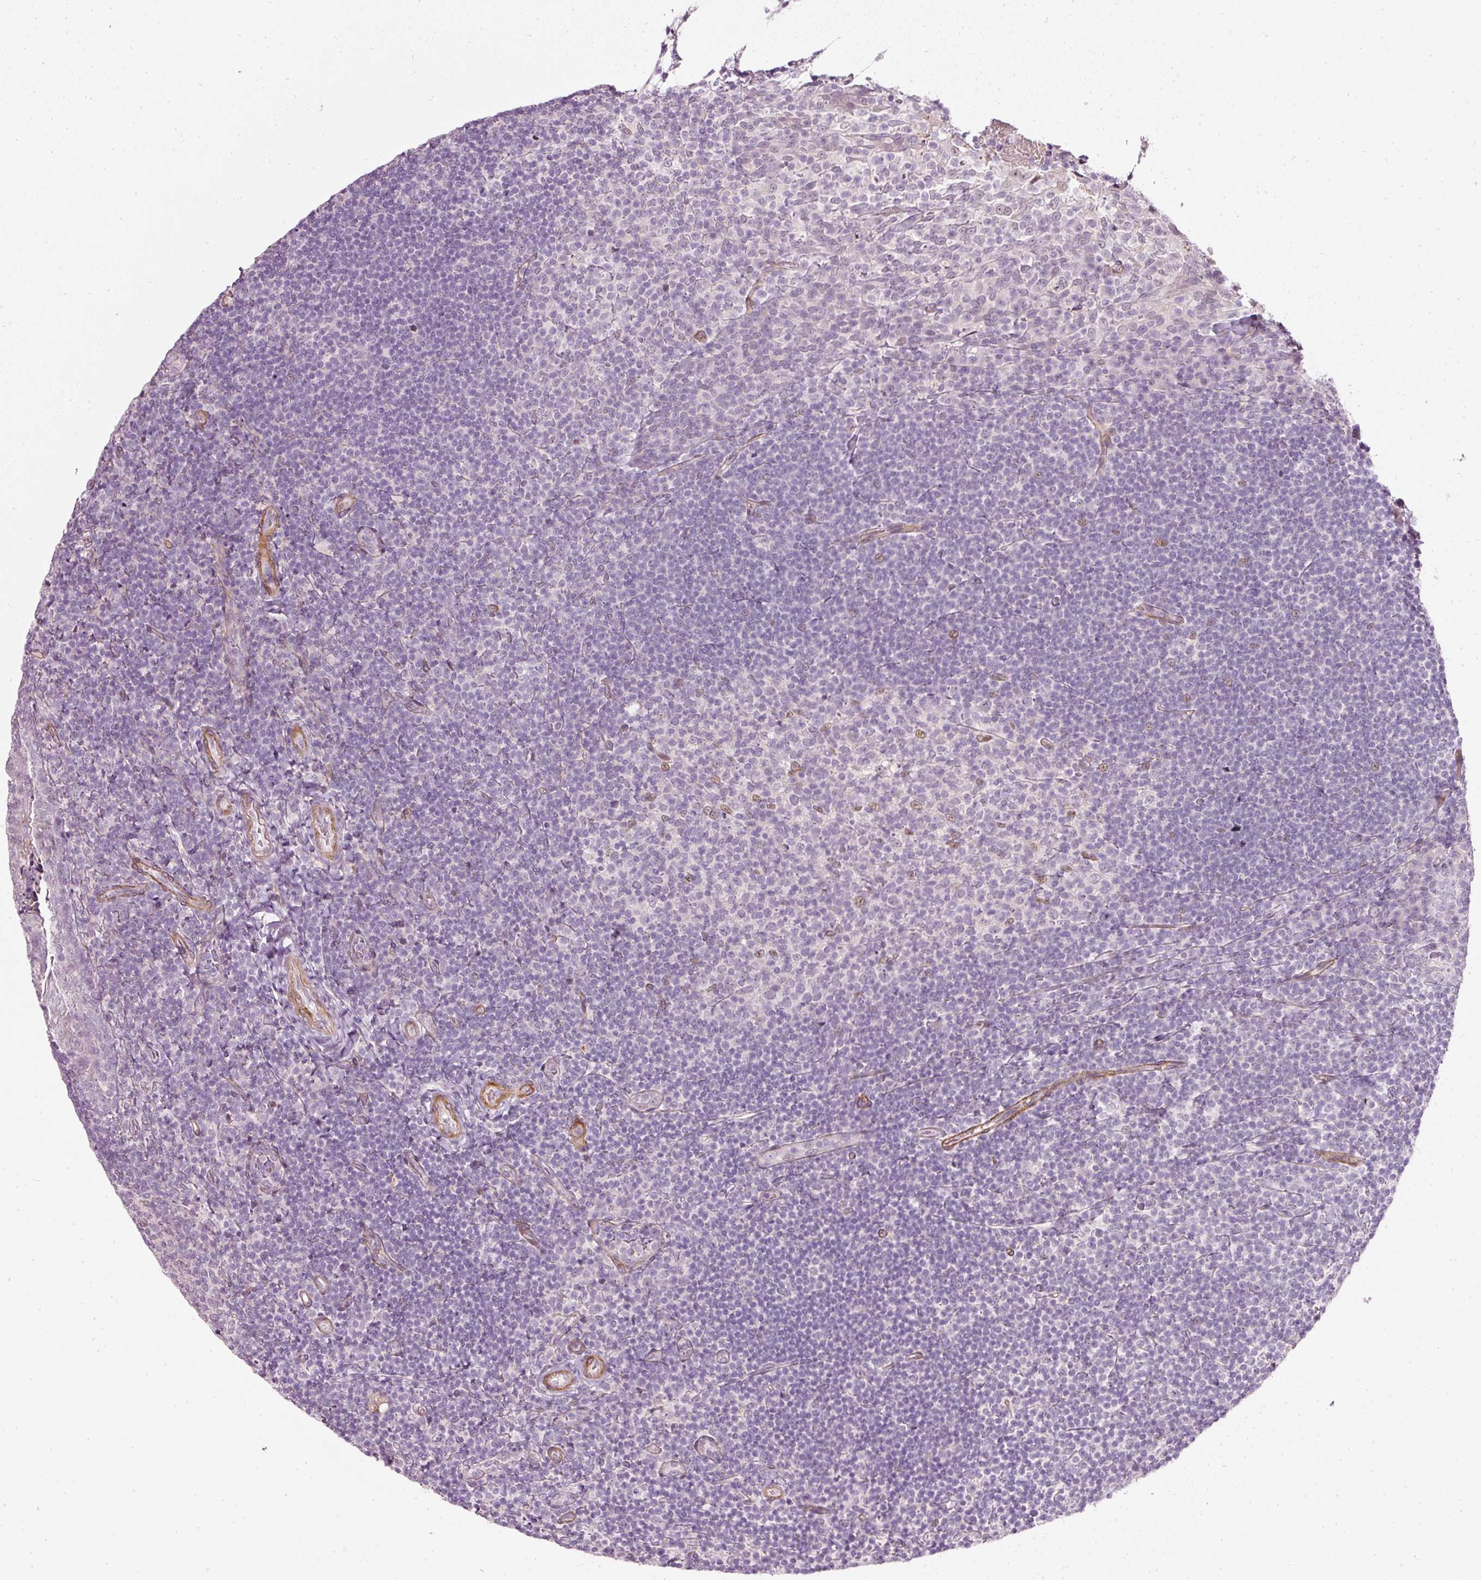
{"staining": {"intensity": "moderate", "quantity": "<25%", "location": "nuclear"}, "tissue": "tonsil", "cell_type": "Germinal center cells", "image_type": "normal", "snomed": [{"axis": "morphology", "description": "Normal tissue, NOS"}, {"axis": "topography", "description": "Tonsil"}], "caption": "Immunohistochemical staining of normal human tonsil reveals low levels of moderate nuclear staining in about <25% of germinal center cells. Using DAB (brown) and hematoxylin (blue) stains, captured at high magnification using brightfield microscopy.", "gene": "TOGARAM1", "patient": {"sex": "female", "age": 10}}